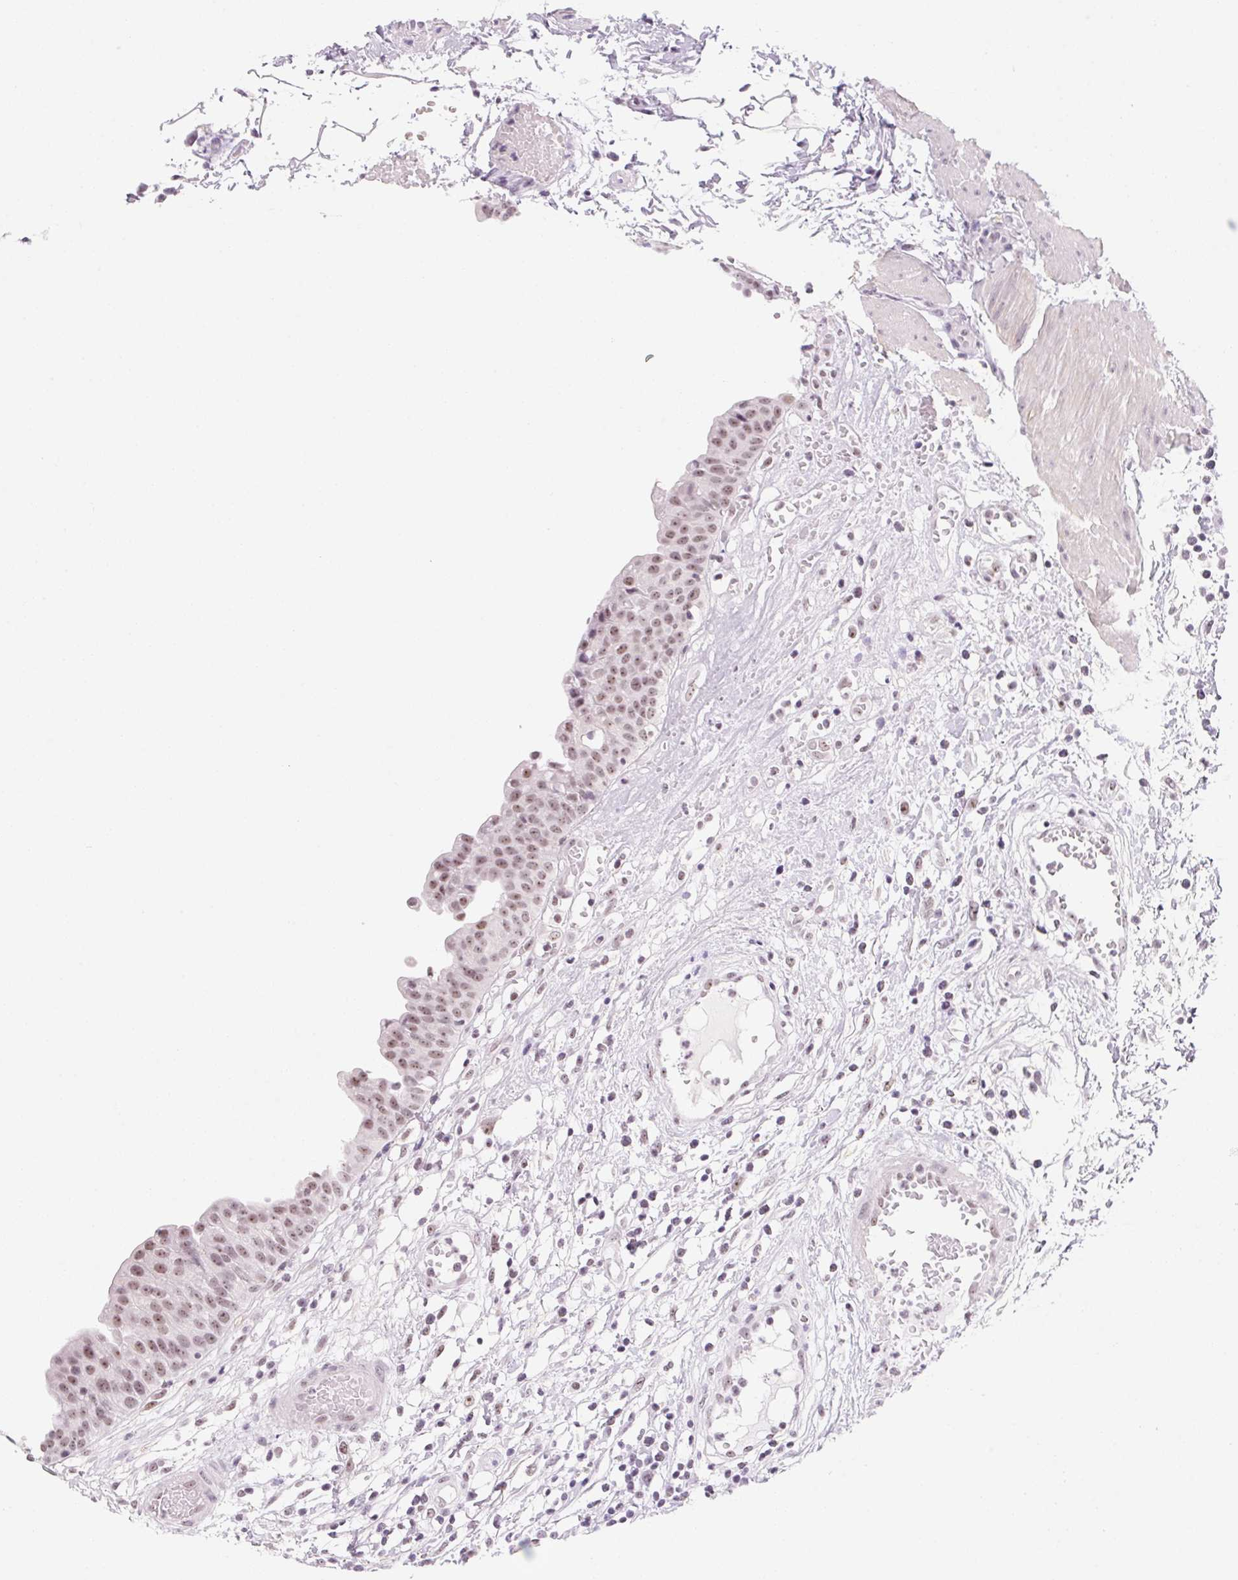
{"staining": {"intensity": "weak", "quantity": ">75%", "location": "nuclear"}, "tissue": "urinary bladder", "cell_type": "Urothelial cells", "image_type": "normal", "snomed": [{"axis": "morphology", "description": "Normal tissue, NOS"}, {"axis": "topography", "description": "Urinary bladder"}], "caption": "A histopathology image of human urinary bladder stained for a protein exhibits weak nuclear brown staining in urothelial cells. (DAB (3,3'-diaminobenzidine) = brown stain, brightfield microscopy at high magnification).", "gene": "ZIC4", "patient": {"sex": "male", "age": 64}}